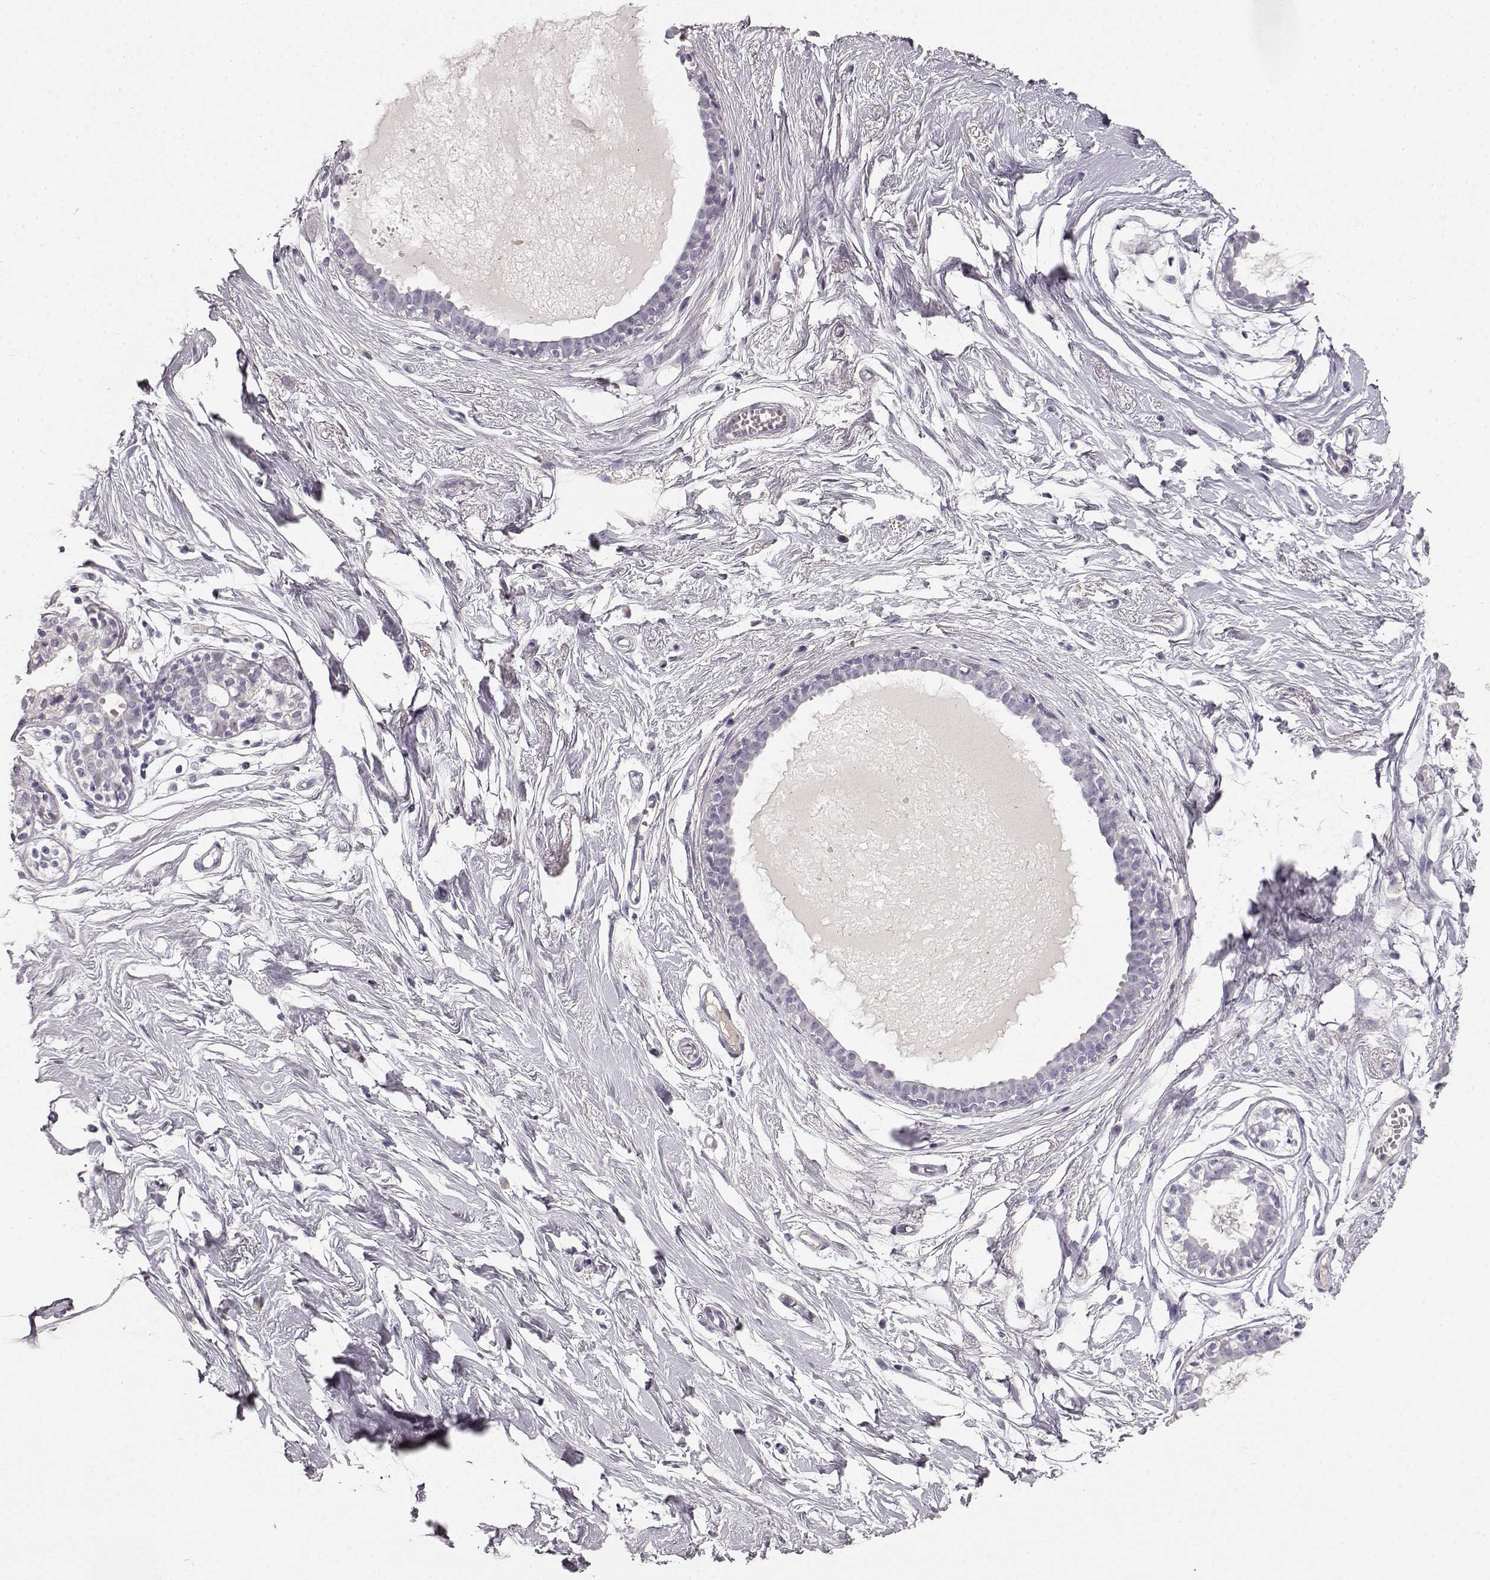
{"staining": {"intensity": "negative", "quantity": "none", "location": "none"}, "tissue": "breast", "cell_type": "Adipocytes", "image_type": "normal", "snomed": [{"axis": "morphology", "description": "Normal tissue, NOS"}, {"axis": "topography", "description": "Breast"}], "caption": "A histopathology image of breast stained for a protein reveals no brown staining in adipocytes. (DAB IHC with hematoxylin counter stain).", "gene": "KIAA0319", "patient": {"sex": "female", "age": 49}}